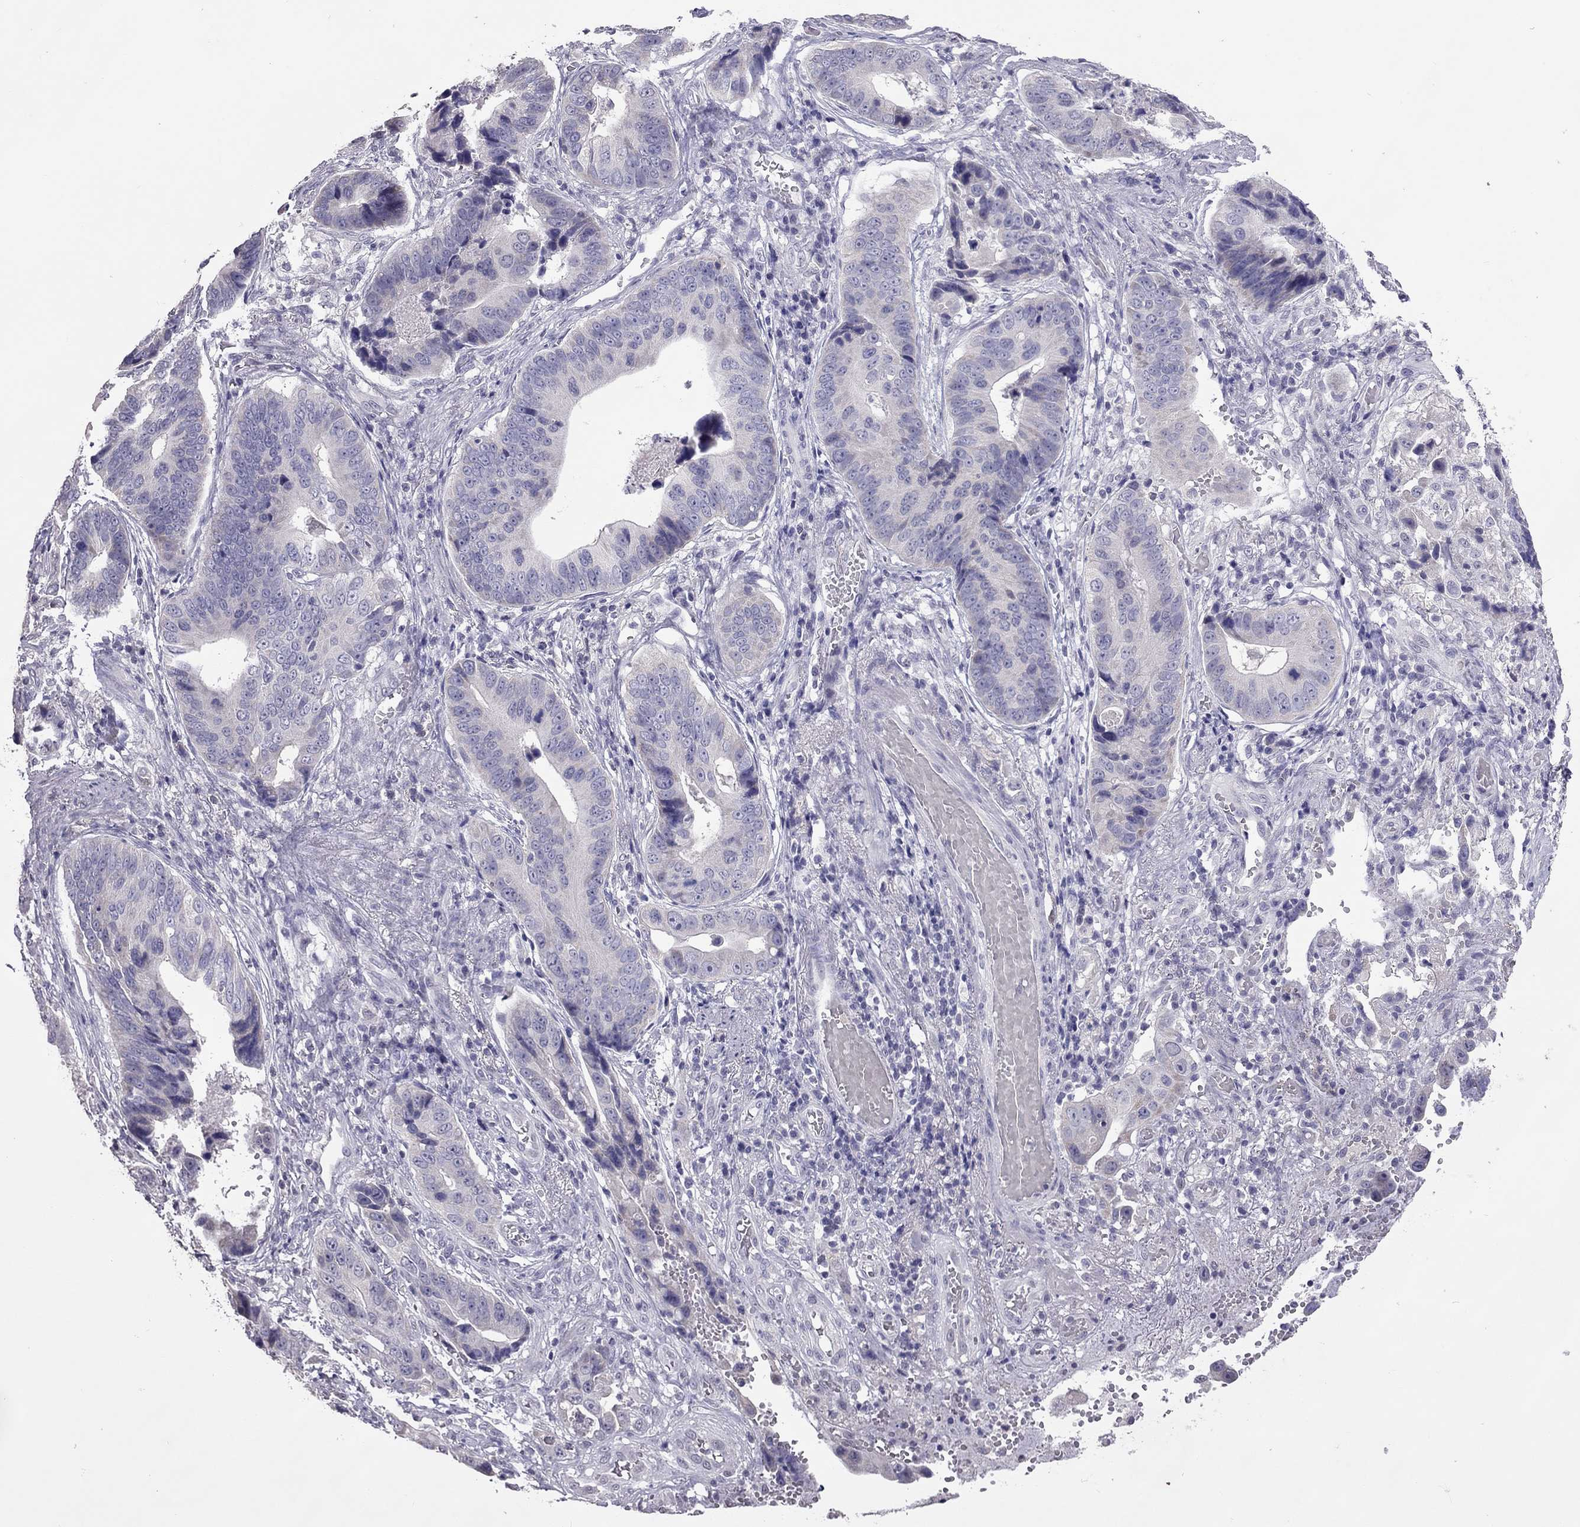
{"staining": {"intensity": "negative", "quantity": "none", "location": "none"}, "tissue": "stomach cancer", "cell_type": "Tumor cells", "image_type": "cancer", "snomed": [{"axis": "morphology", "description": "Adenocarcinoma, NOS"}, {"axis": "topography", "description": "Stomach"}], "caption": "DAB immunohistochemical staining of human stomach adenocarcinoma shows no significant staining in tumor cells.", "gene": "PPP1R3A", "patient": {"sex": "male", "age": 84}}